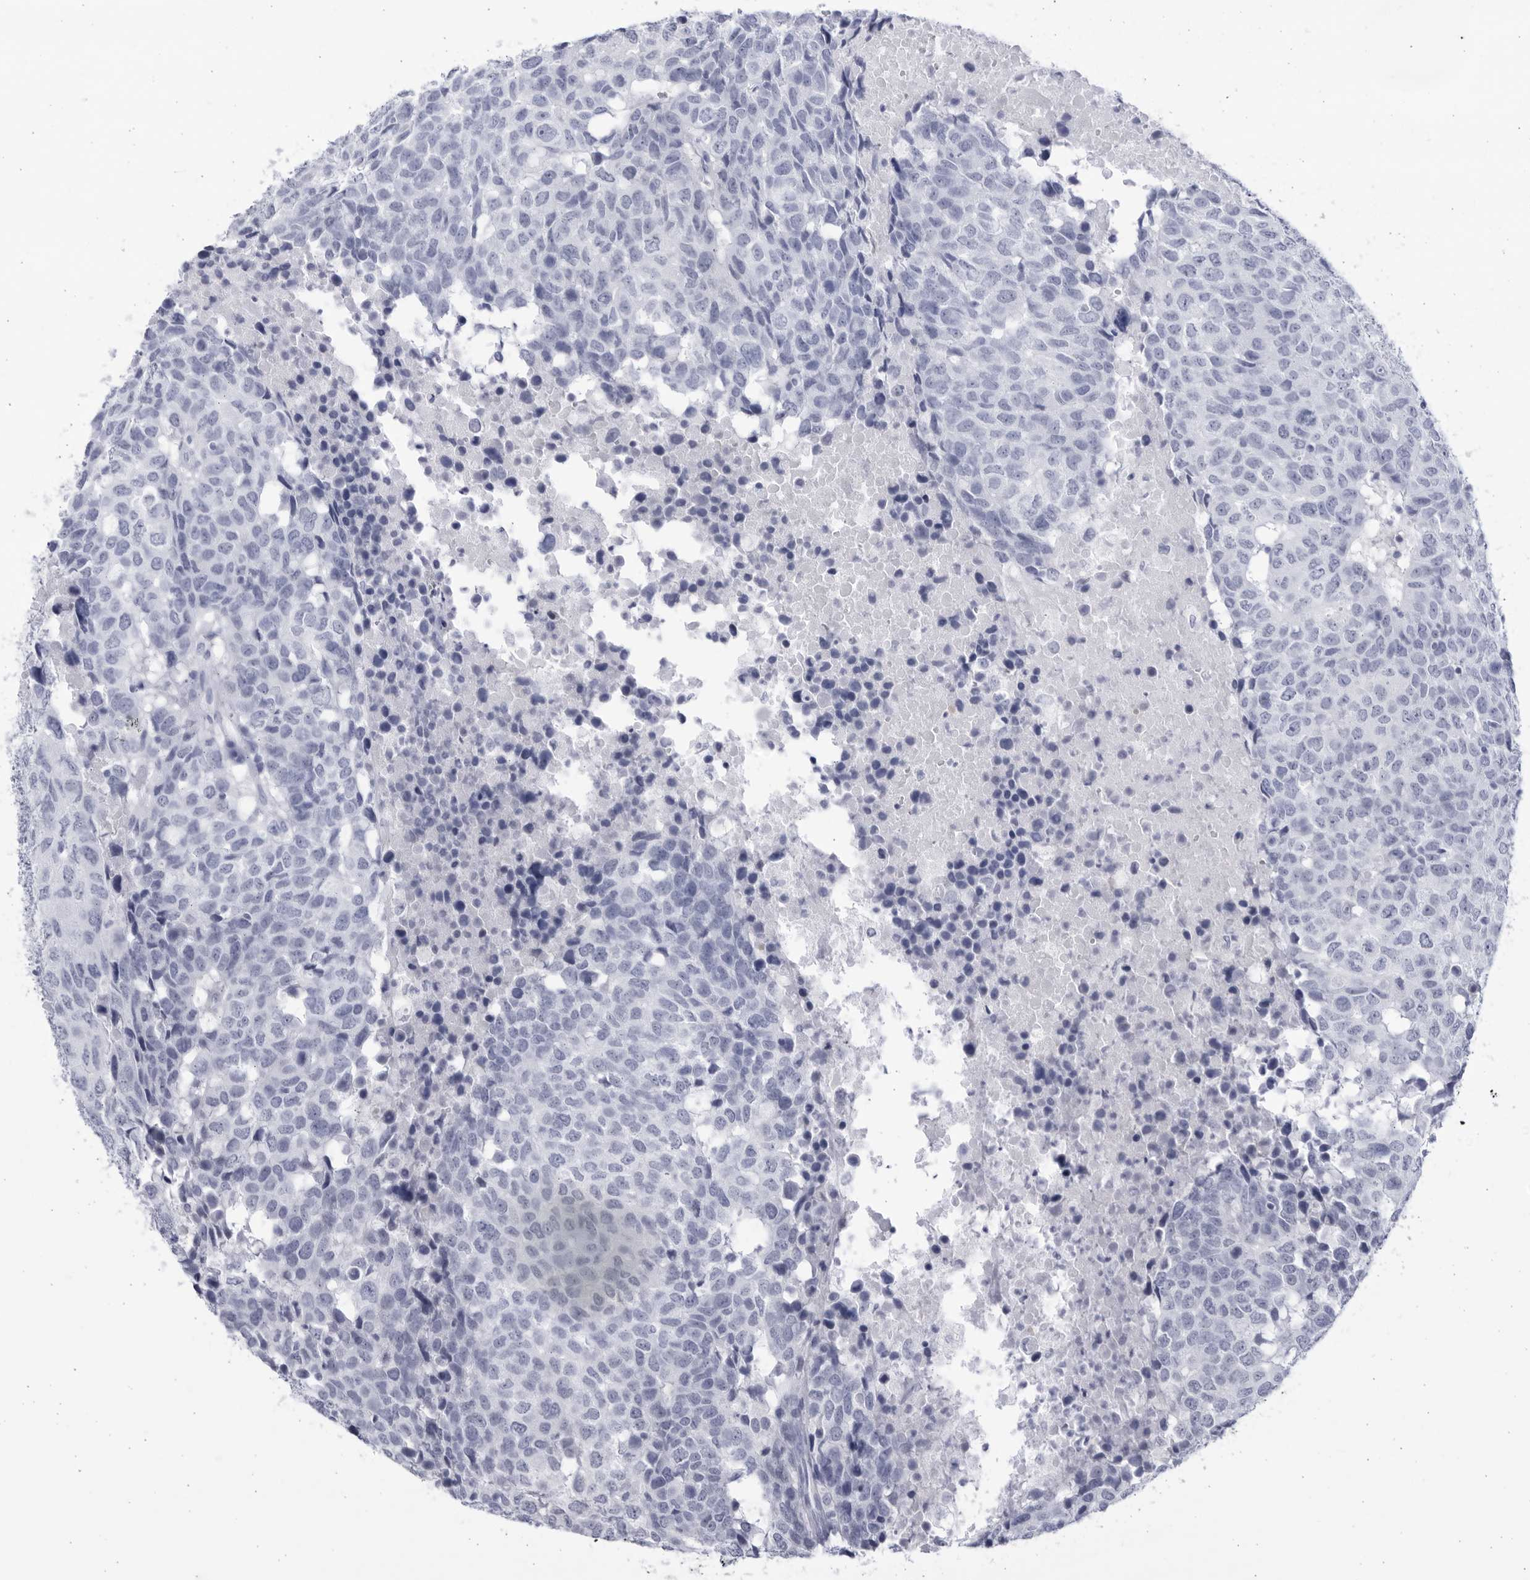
{"staining": {"intensity": "negative", "quantity": "none", "location": "none"}, "tissue": "head and neck cancer", "cell_type": "Tumor cells", "image_type": "cancer", "snomed": [{"axis": "morphology", "description": "Squamous cell carcinoma, NOS"}, {"axis": "topography", "description": "Head-Neck"}], "caption": "A high-resolution image shows immunohistochemistry (IHC) staining of head and neck cancer, which exhibits no significant staining in tumor cells. Brightfield microscopy of immunohistochemistry stained with DAB (brown) and hematoxylin (blue), captured at high magnification.", "gene": "CCDC181", "patient": {"sex": "male", "age": 66}}